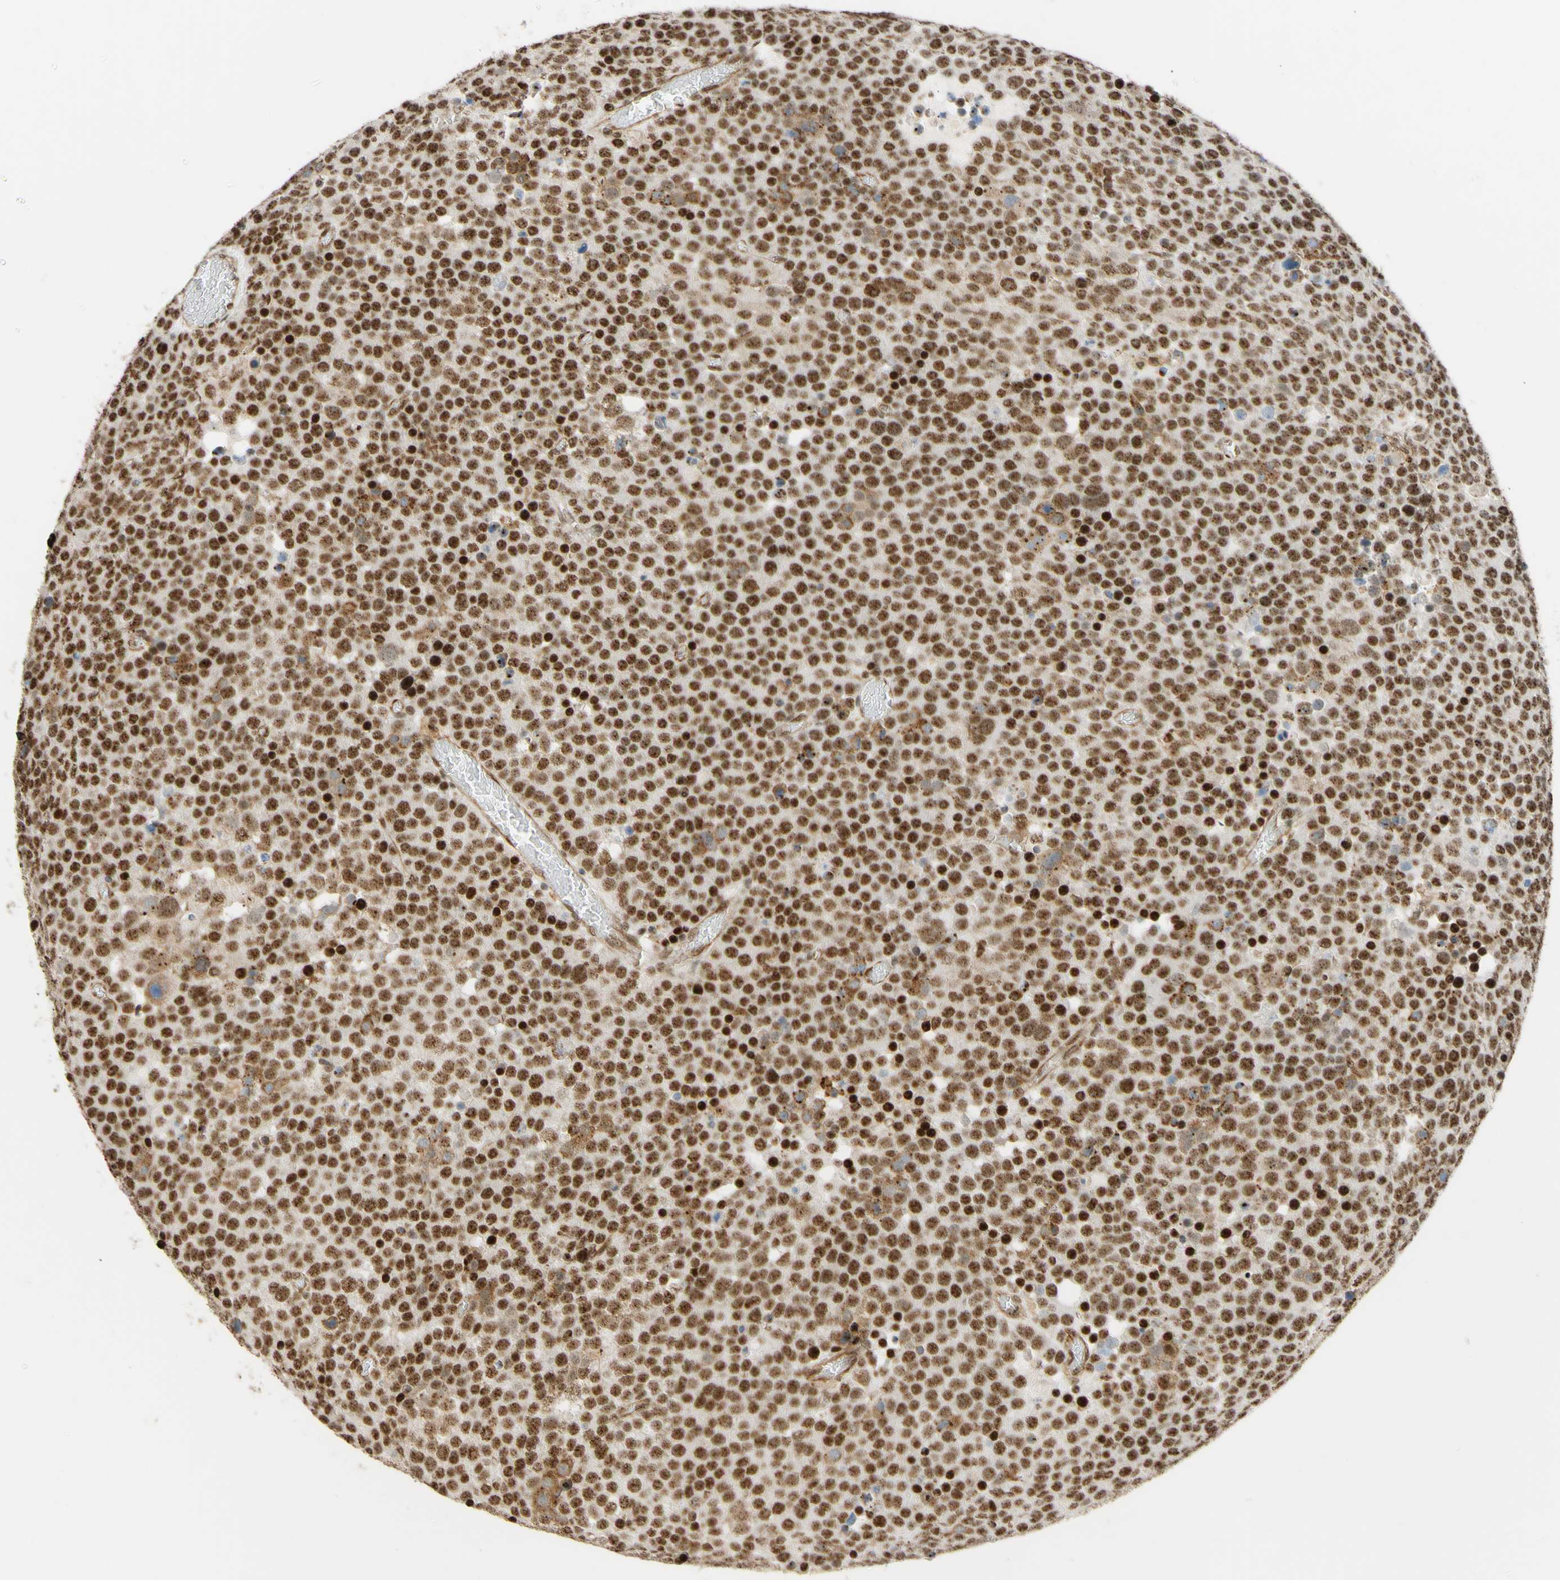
{"staining": {"intensity": "moderate", "quantity": ">75%", "location": "nuclear"}, "tissue": "testis cancer", "cell_type": "Tumor cells", "image_type": "cancer", "snomed": [{"axis": "morphology", "description": "Seminoma, NOS"}, {"axis": "topography", "description": "Testis"}], "caption": "Immunohistochemistry (IHC) micrograph of neoplastic tissue: testis cancer (seminoma) stained using immunohistochemistry displays medium levels of moderate protein expression localized specifically in the nuclear of tumor cells, appearing as a nuclear brown color.", "gene": "SAP18", "patient": {"sex": "male", "age": 71}}